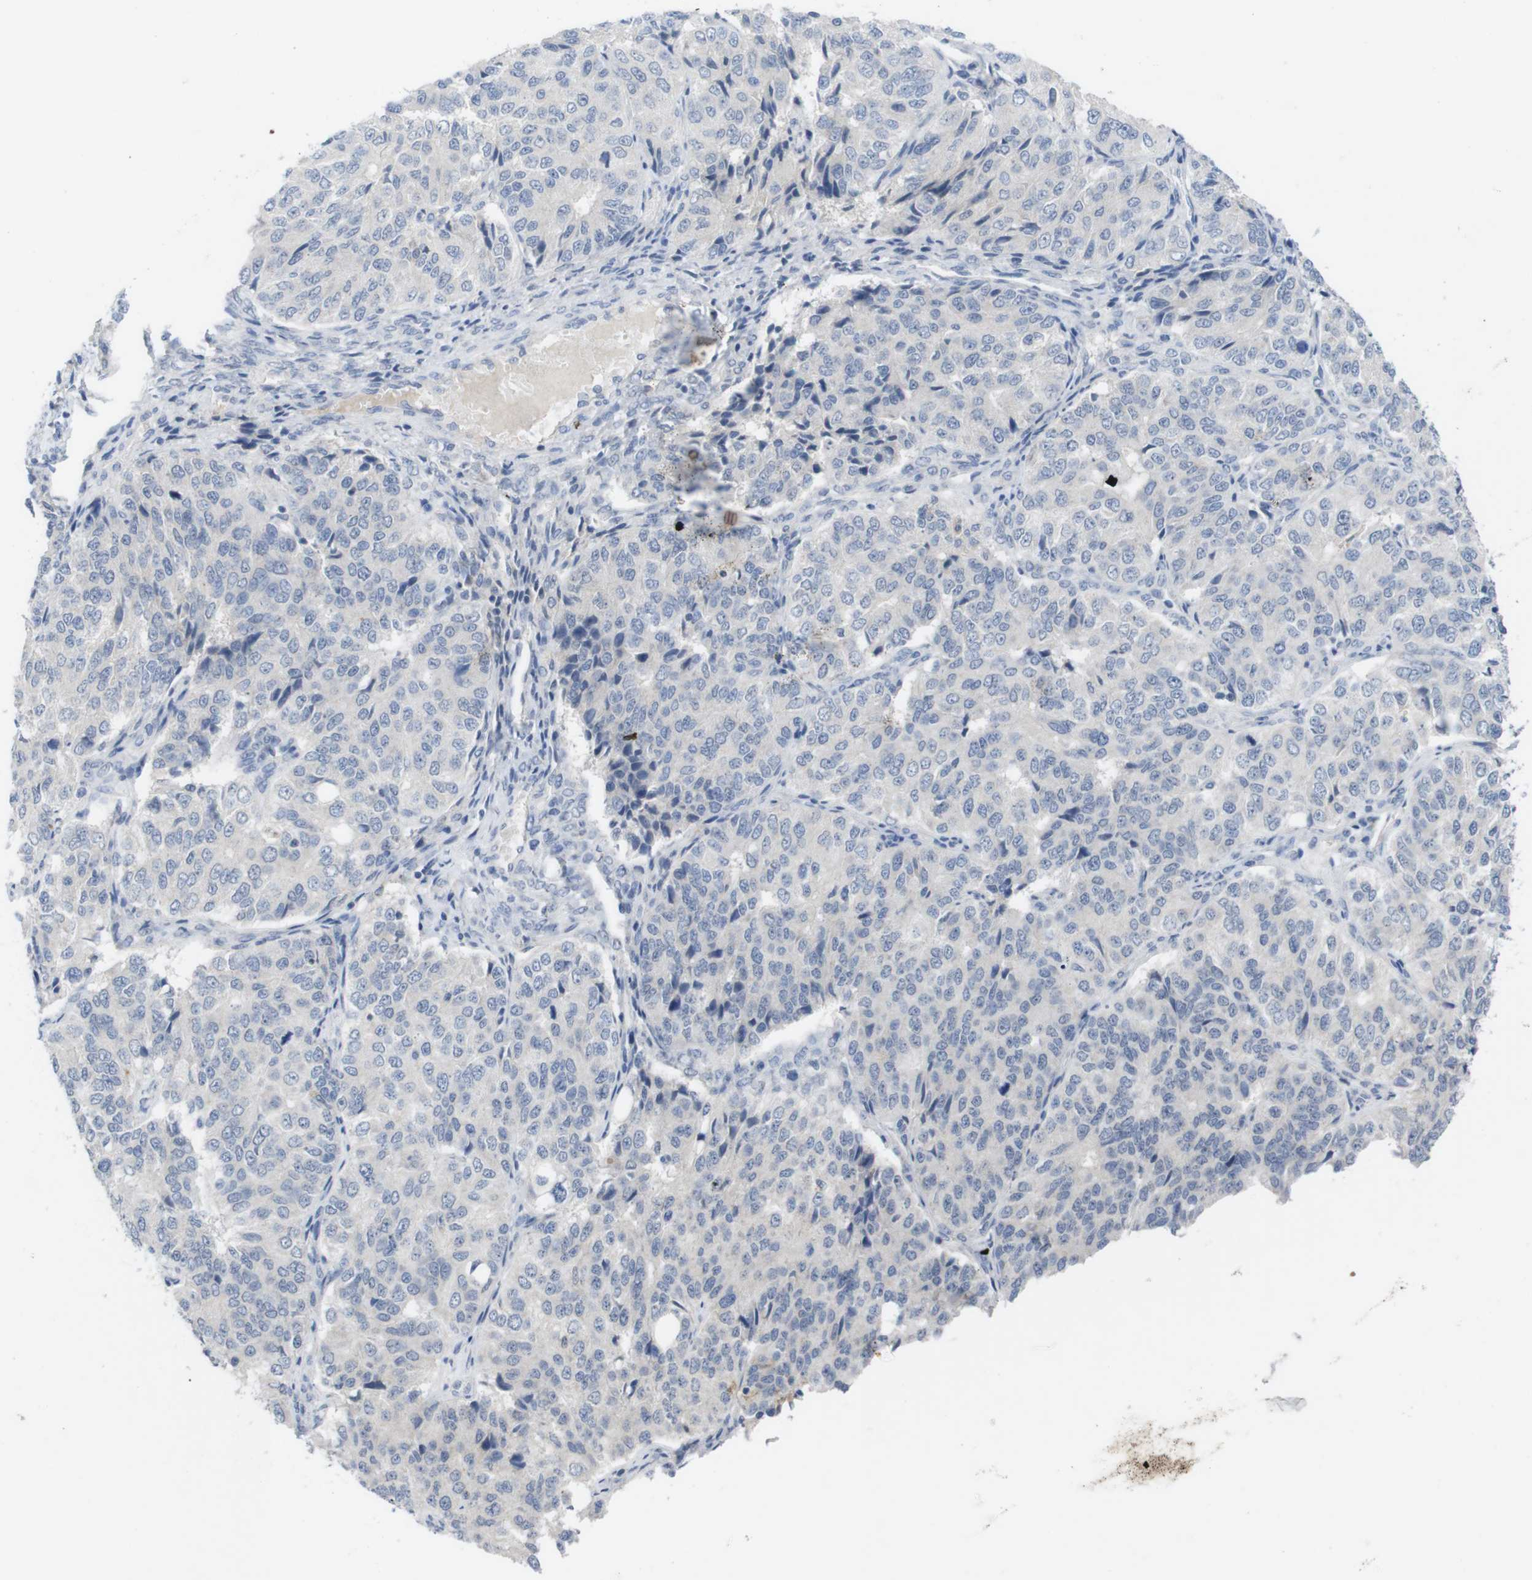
{"staining": {"intensity": "negative", "quantity": "none", "location": "none"}, "tissue": "ovarian cancer", "cell_type": "Tumor cells", "image_type": "cancer", "snomed": [{"axis": "morphology", "description": "Carcinoma, endometroid"}, {"axis": "topography", "description": "Ovary"}], "caption": "Immunohistochemical staining of ovarian cancer (endometroid carcinoma) exhibits no significant expression in tumor cells.", "gene": "SLAMF7", "patient": {"sex": "female", "age": 51}}